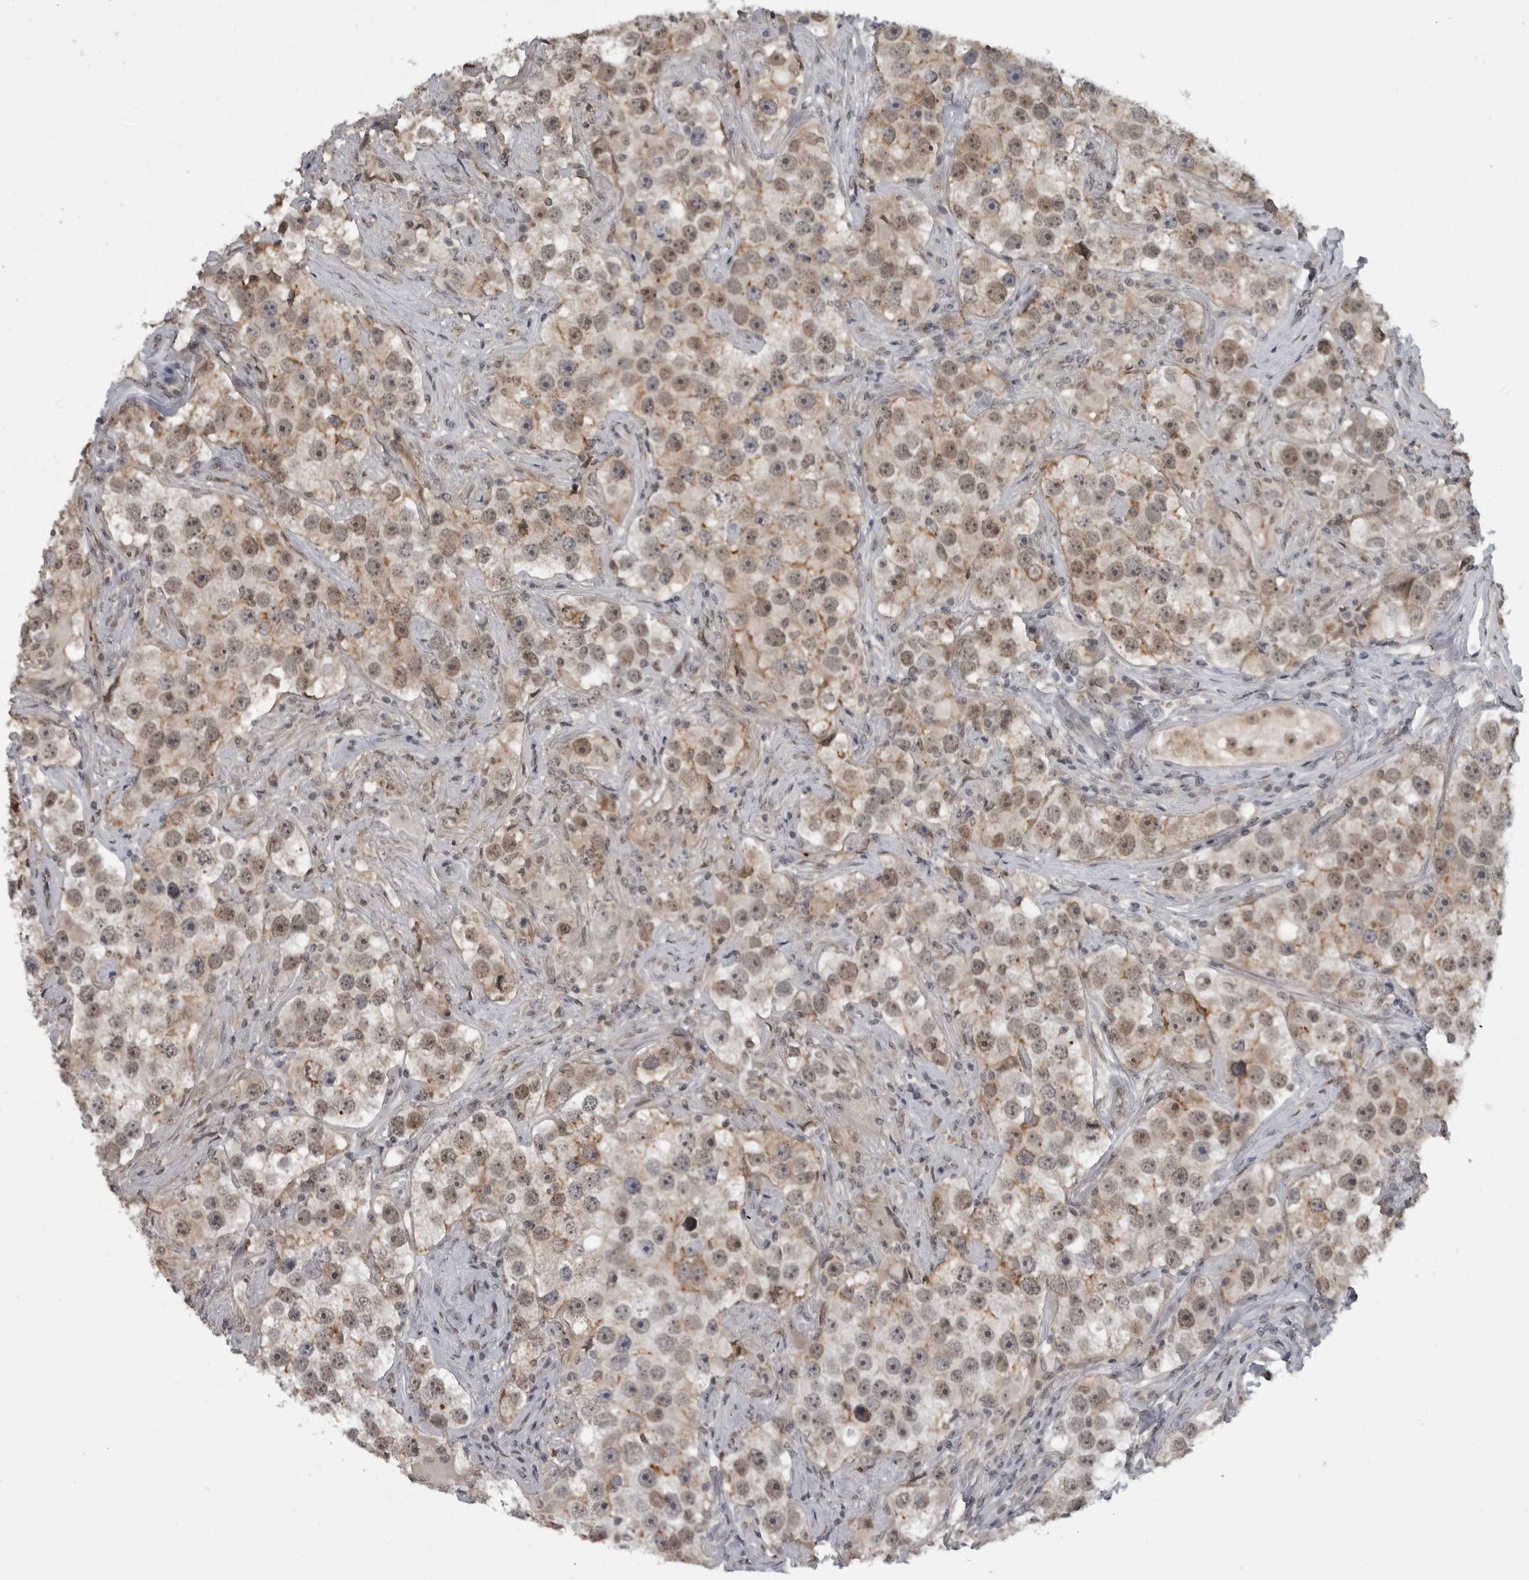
{"staining": {"intensity": "weak", "quantity": ">75%", "location": "nuclear"}, "tissue": "testis cancer", "cell_type": "Tumor cells", "image_type": "cancer", "snomed": [{"axis": "morphology", "description": "Seminoma, NOS"}, {"axis": "topography", "description": "Testis"}], "caption": "IHC micrograph of neoplastic tissue: seminoma (testis) stained using IHC shows low levels of weak protein expression localized specifically in the nuclear of tumor cells, appearing as a nuclear brown color.", "gene": "C8orf58", "patient": {"sex": "male", "age": 49}}